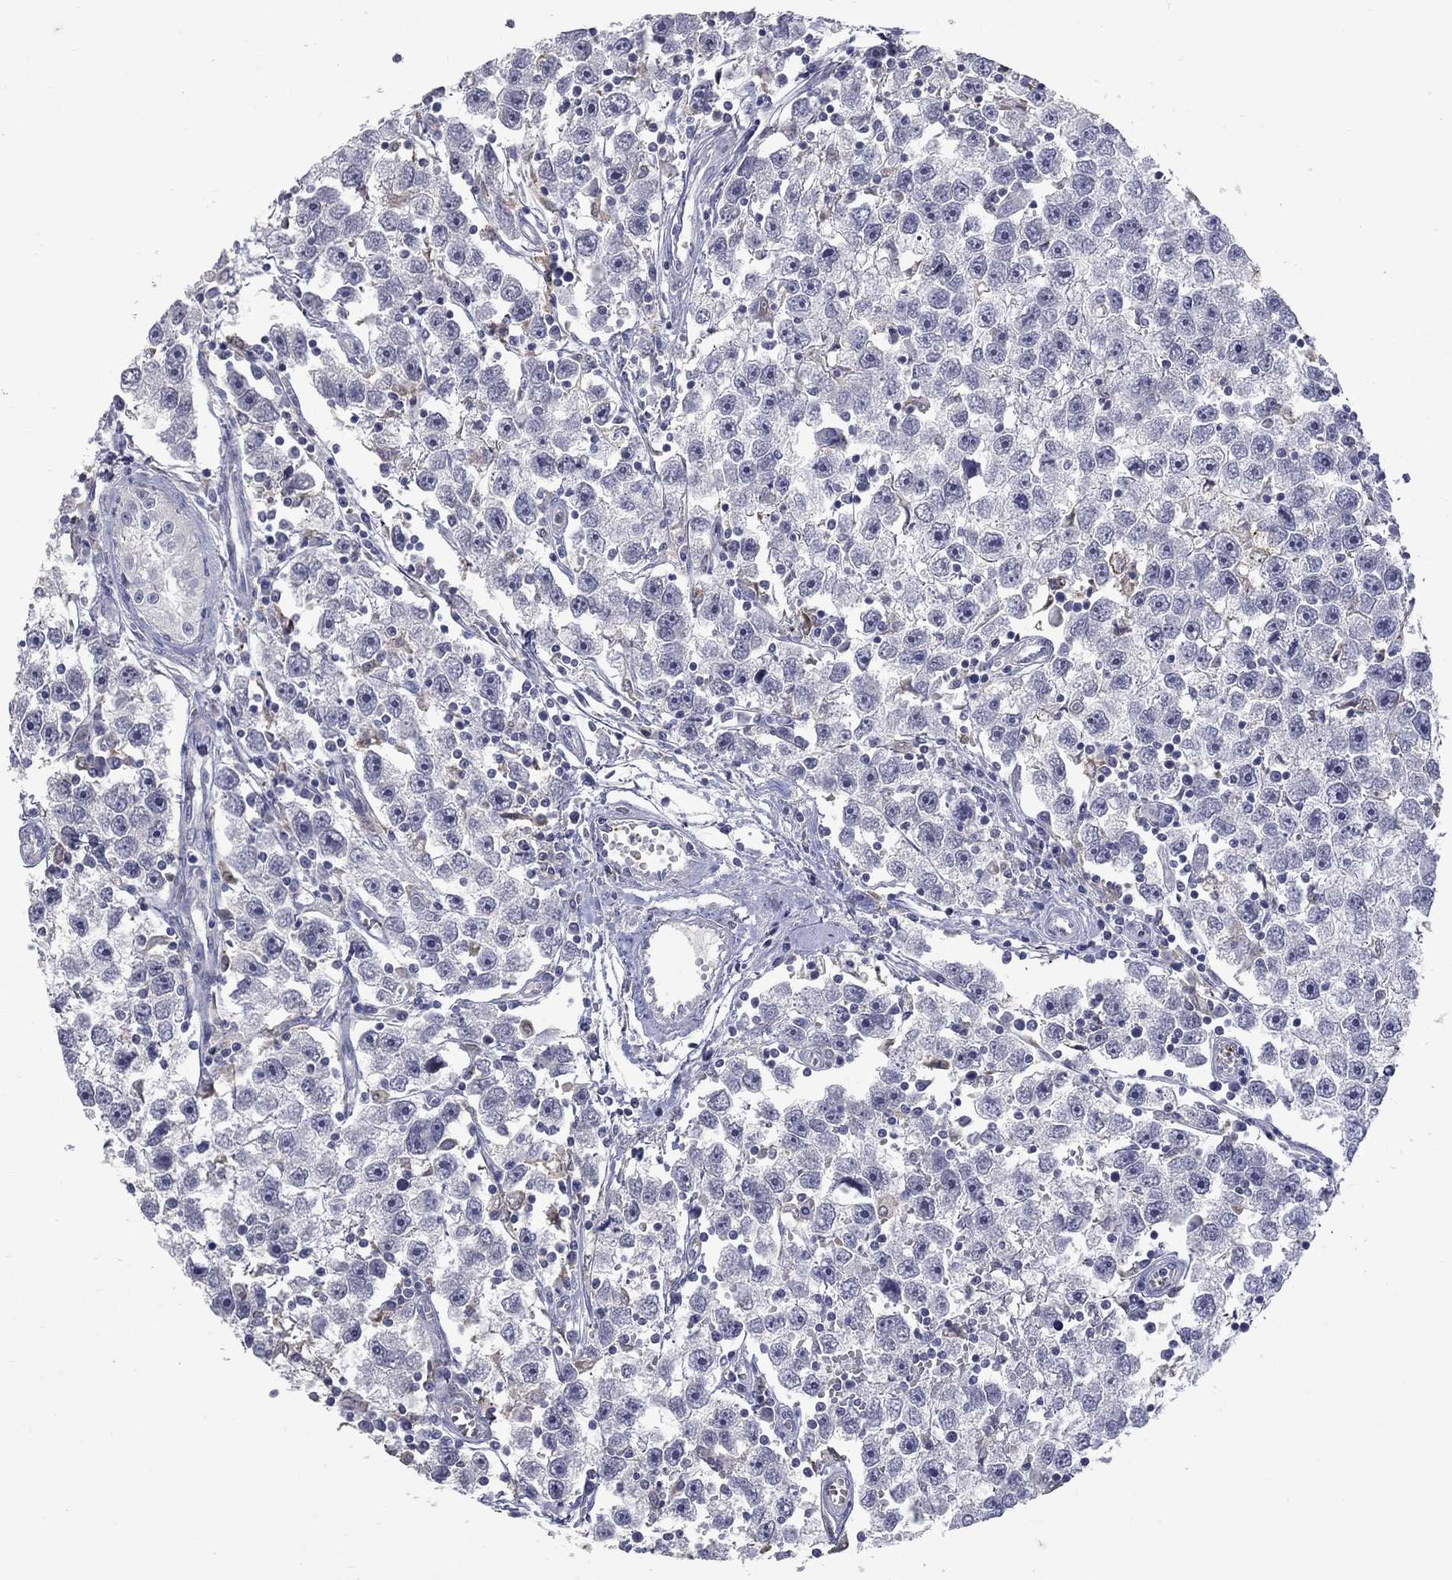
{"staining": {"intensity": "negative", "quantity": "none", "location": "none"}, "tissue": "testis cancer", "cell_type": "Tumor cells", "image_type": "cancer", "snomed": [{"axis": "morphology", "description": "Seminoma, NOS"}, {"axis": "topography", "description": "Testis"}], "caption": "The immunohistochemistry (IHC) photomicrograph has no significant staining in tumor cells of testis seminoma tissue. (DAB (3,3'-diaminobenzidine) IHC, high magnification).", "gene": "PLEK", "patient": {"sex": "male", "age": 30}}